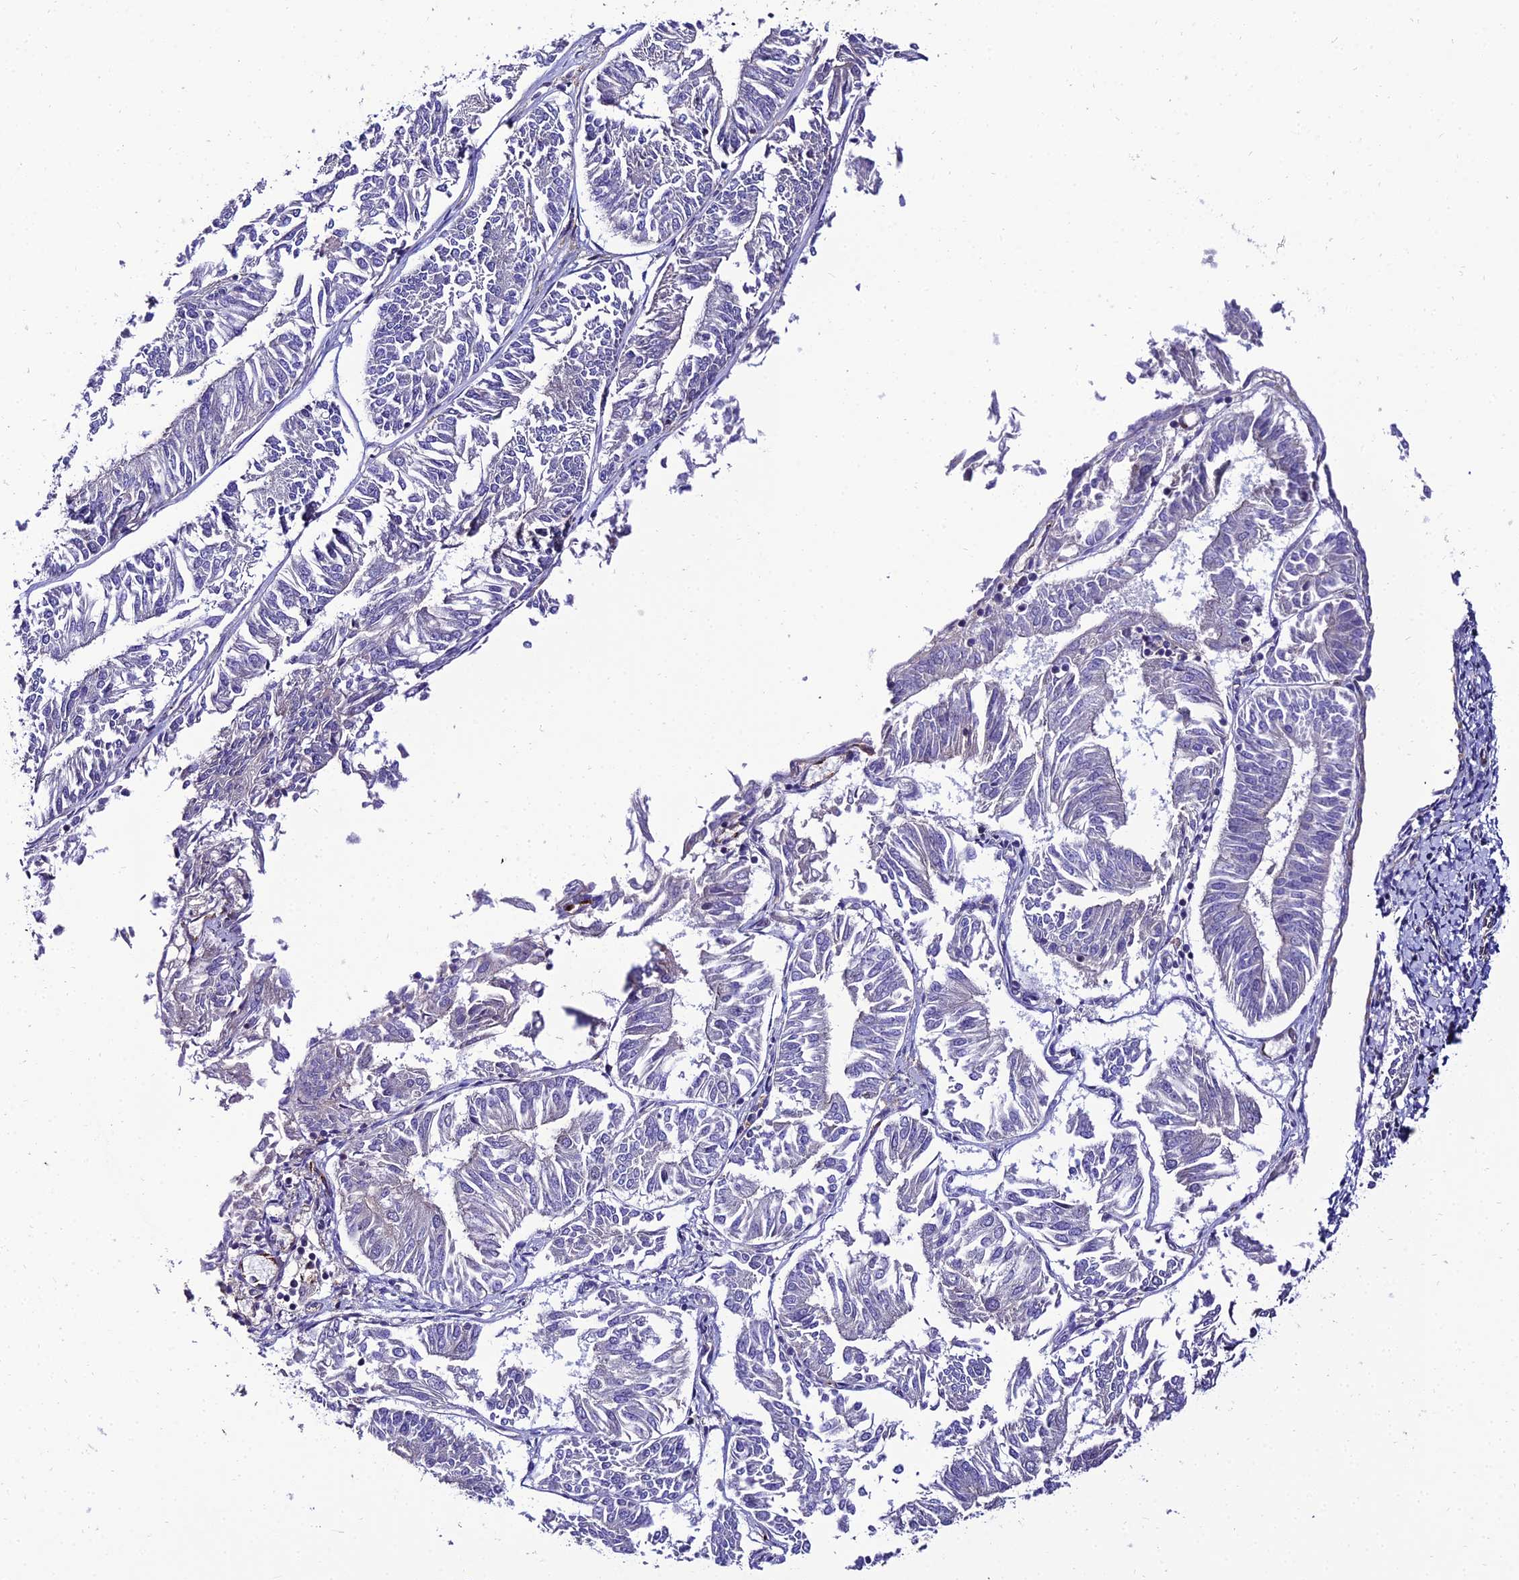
{"staining": {"intensity": "negative", "quantity": "none", "location": "none"}, "tissue": "endometrial cancer", "cell_type": "Tumor cells", "image_type": "cancer", "snomed": [{"axis": "morphology", "description": "Adenocarcinoma, NOS"}, {"axis": "topography", "description": "Endometrium"}], "caption": "The image displays no staining of tumor cells in endometrial adenocarcinoma.", "gene": "SHQ1", "patient": {"sex": "female", "age": 58}}